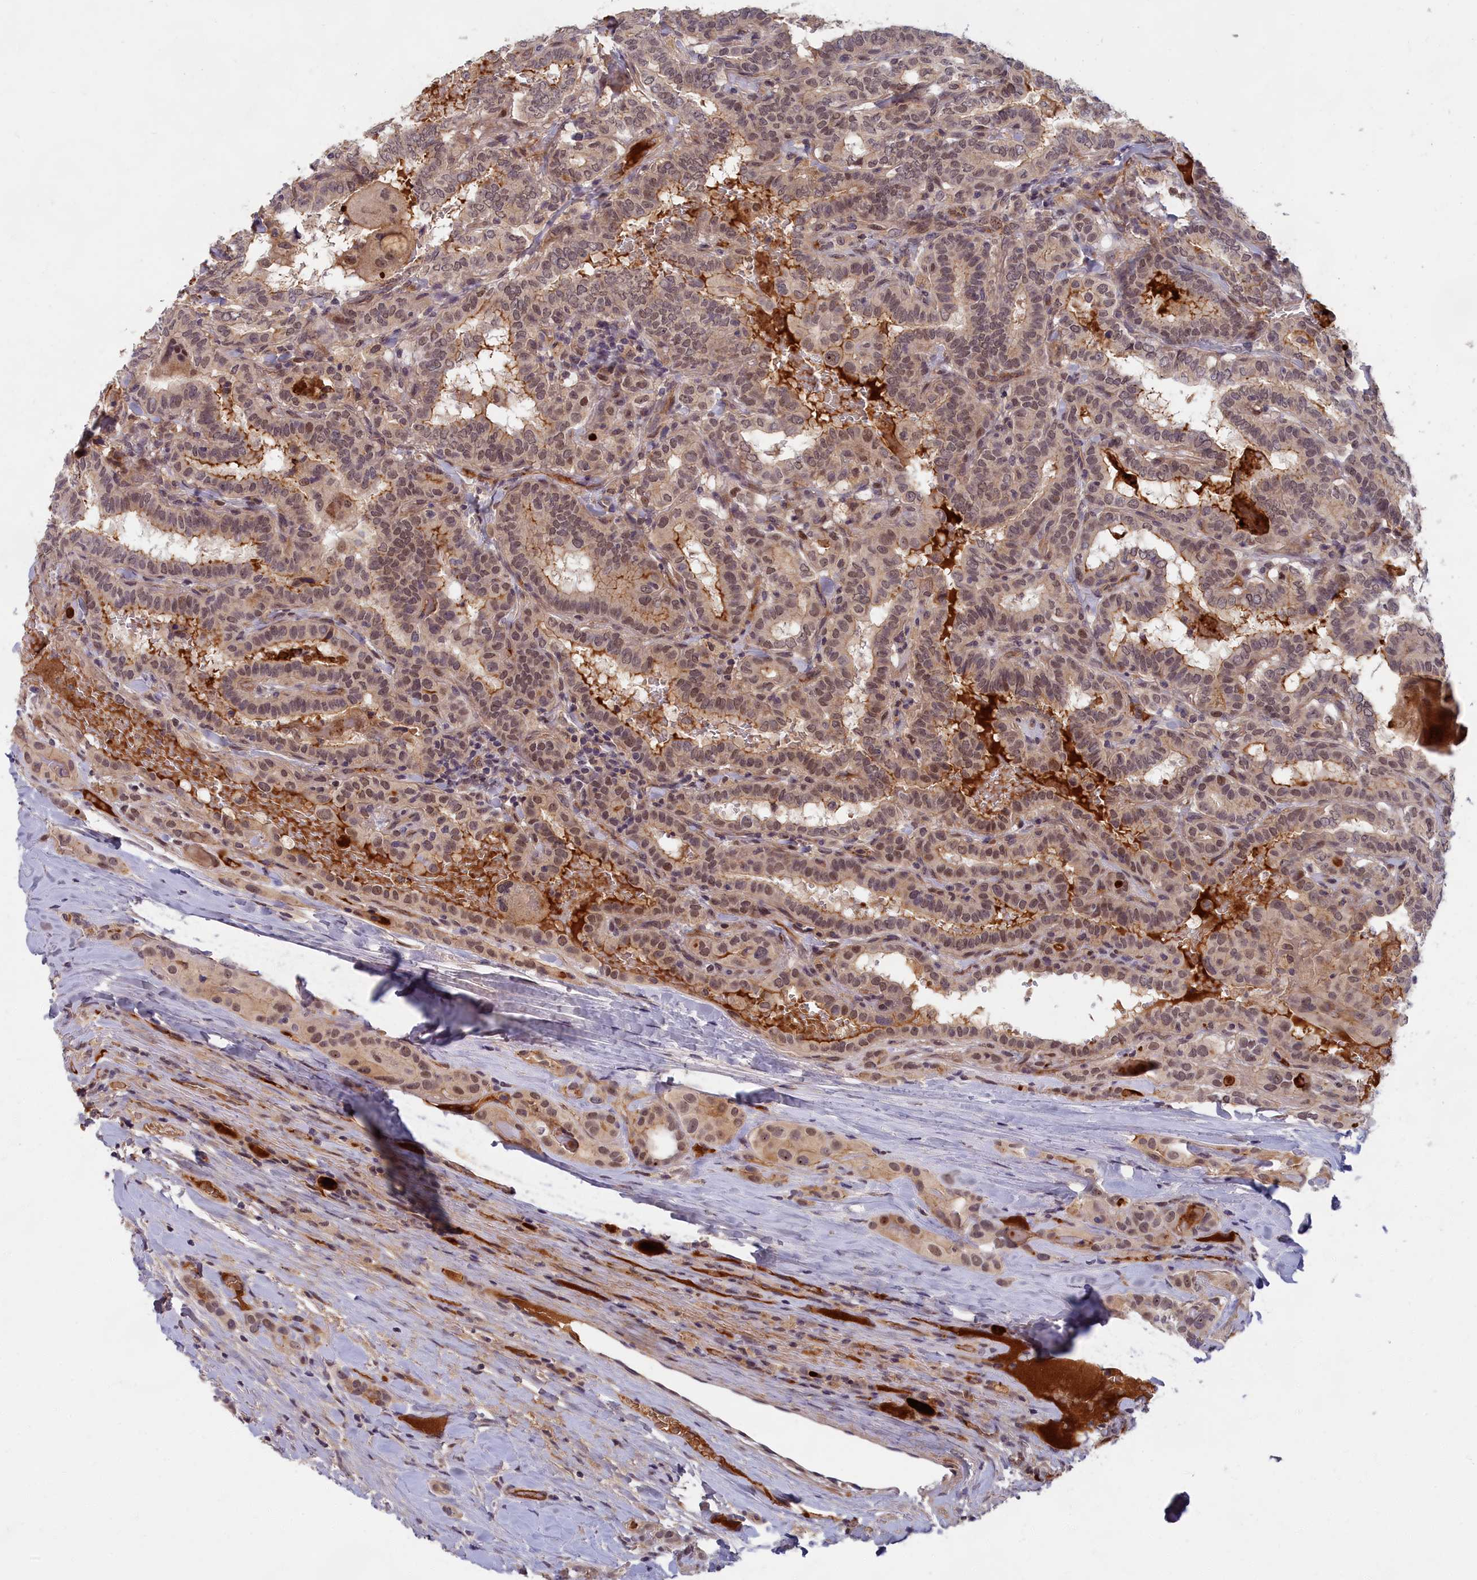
{"staining": {"intensity": "weak", "quantity": "<25%", "location": "cytoplasmic/membranous,nuclear"}, "tissue": "thyroid cancer", "cell_type": "Tumor cells", "image_type": "cancer", "snomed": [{"axis": "morphology", "description": "Papillary adenocarcinoma, NOS"}, {"axis": "topography", "description": "Thyroid gland"}], "caption": "Photomicrograph shows no significant protein positivity in tumor cells of thyroid papillary adenocarcinoma.", "gene": "EARS2", "patient": {"sex": "female", "age": 72}}